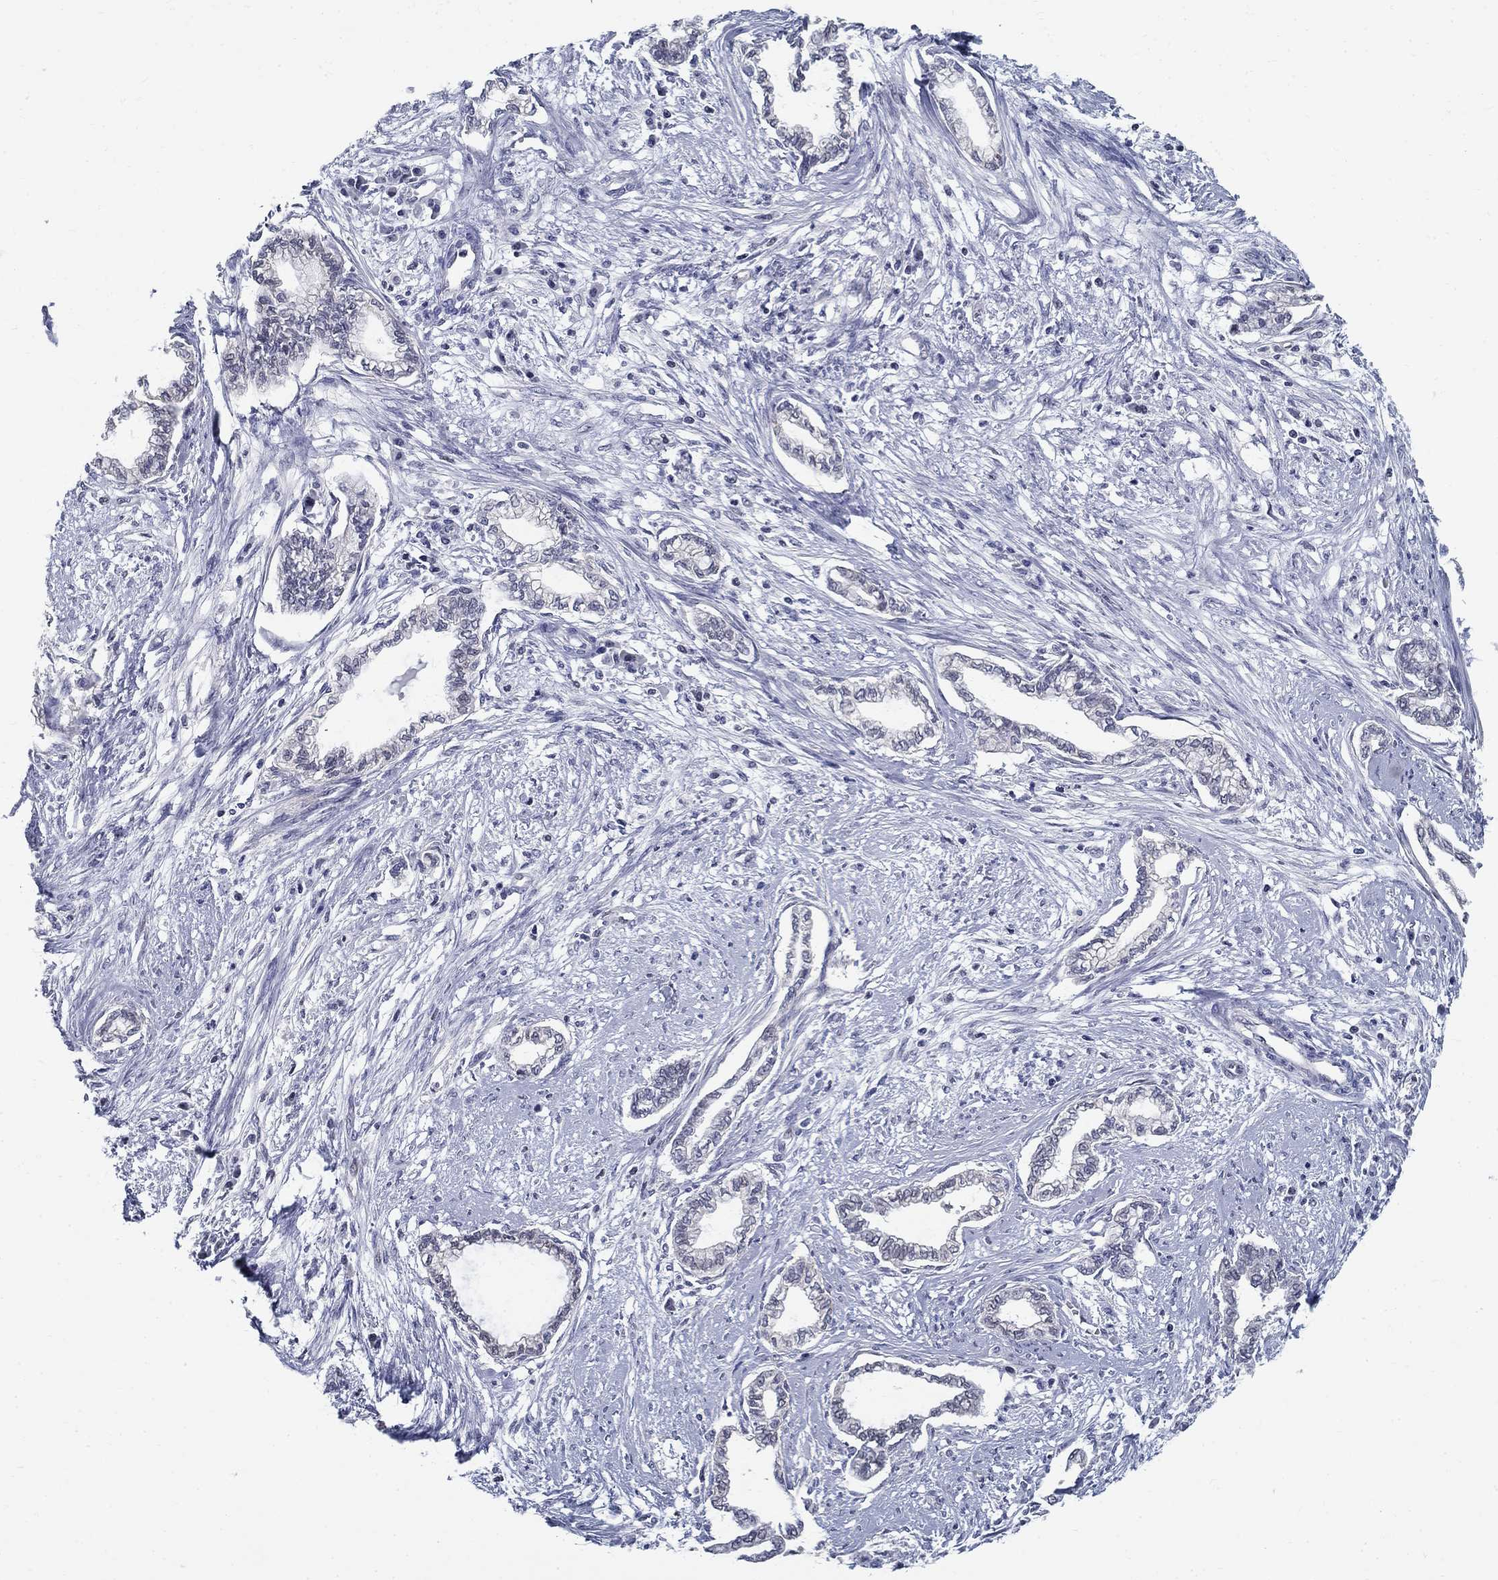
{"staining": {"intensity": "negative", "quantity": "none", "location": "none"}, "tissue": "cervical cancer", "cell_type": "Tumor cells", "image_type": "cancer", "snomed": [{"axis": "morphology", "description": "Adenocarcinoma, NOS"}, {"axis": "topography", "description": "Cervix"}], "caption": "Tumor cells show no significant expression in cervical cancer (adenocarcinoma).", "gene": "GUCA1A", "patient": {"sex": "female", "age": 62}}